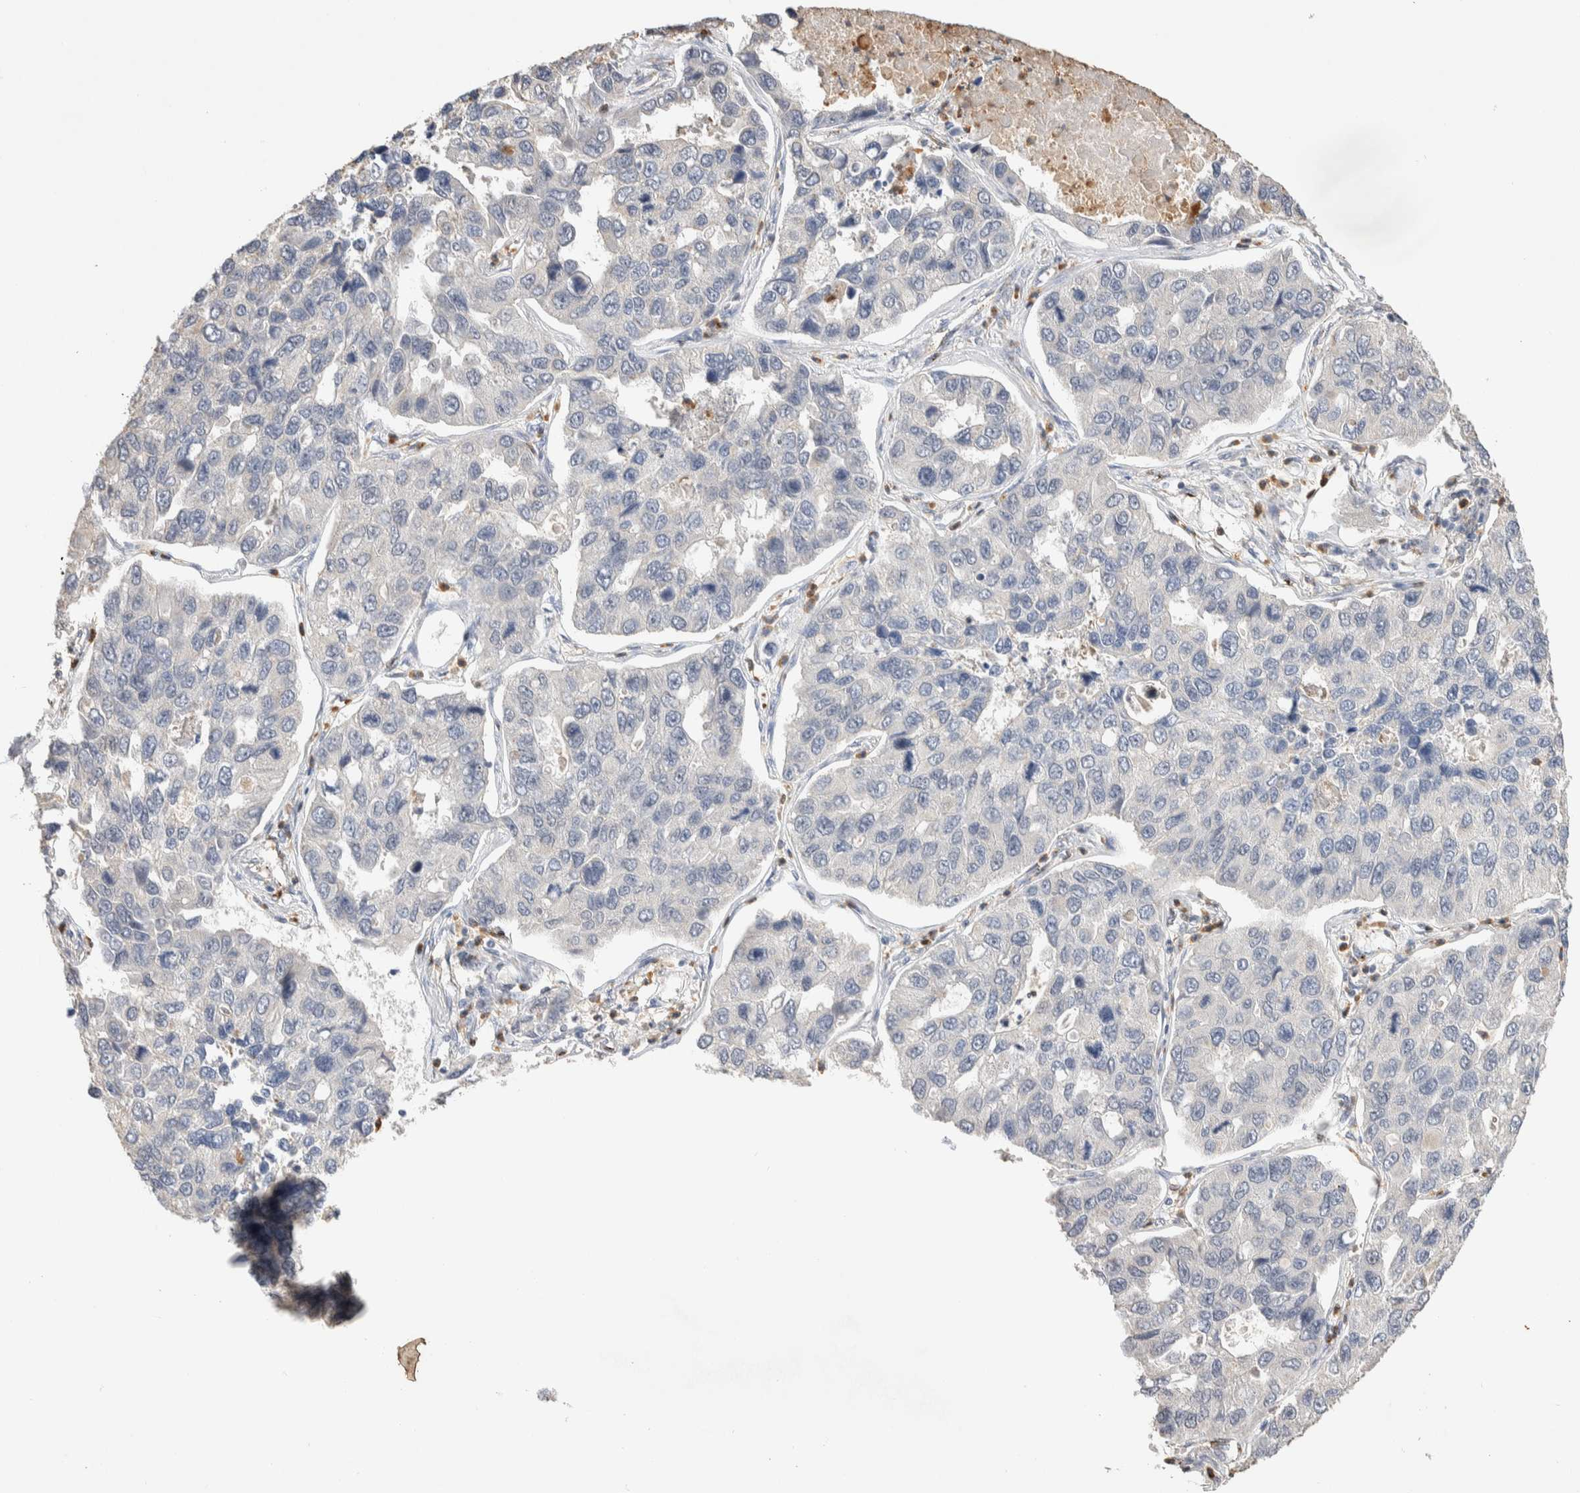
{"staining": {"intensity": "negative", "quantity": "none", "location": "none"}, "tissue": "lung cancer", "cell_type": "Tumor cells", "image_type": "cancer", "snomed": [{"axis": "morphology", "description": "Adenocarcinoma, NOS"}, {"axis": "topography", "description": "Lung"}], "caption": "This is a image of immunohistochemistry (IHC) staining of lung cancer (adenocarcinoma), which shows no expression in tumor cells.", "gene": "NSMAF", "patient": {"sex": "male", "age": 64}}